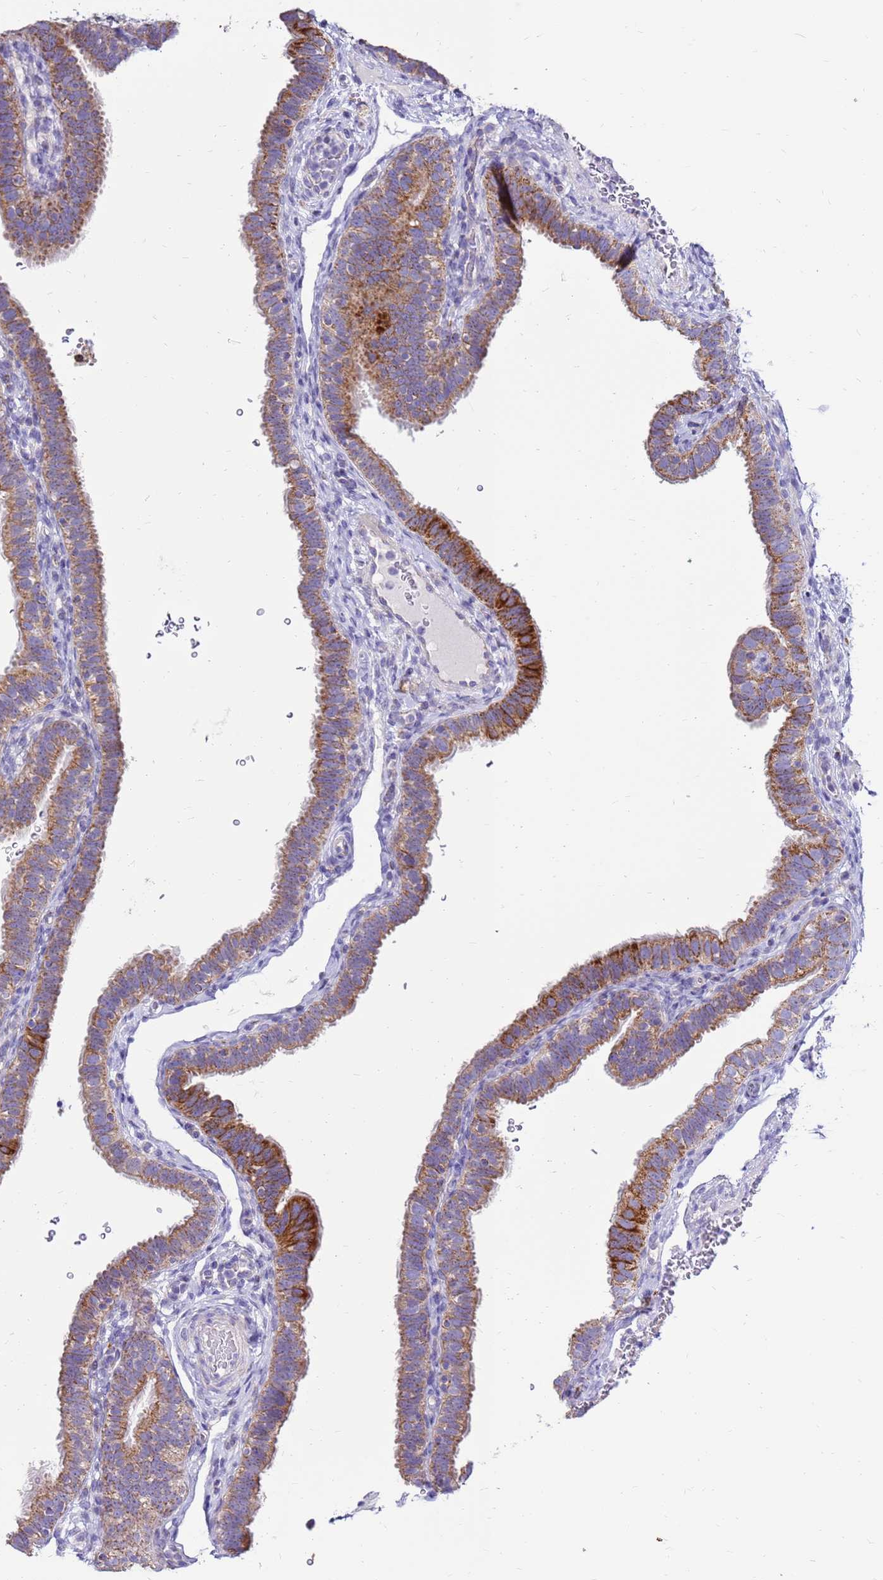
{"staining": {"intensity": "moderate", "quantity": ">75%", "location": "cytoplasmic/membranous"}, "tissue": "fallopian tube", "cell_type": "Glandular cells", "image_type": "normal", "snomed": [{"axis": "morphology", "description": "Normal tissue, NOS"}, {"axis": "topography", "description": "Fallopian tube"}], "caption": "IHC image of unremarkable fallopian tube stained for a protein (brown), which demonstrates medium levels of moderate cytoplasmic/membranous staining in about >75% of glandular cells.", "gene": "IGF1R", "patient": {"sex": "female", "age": 41}}